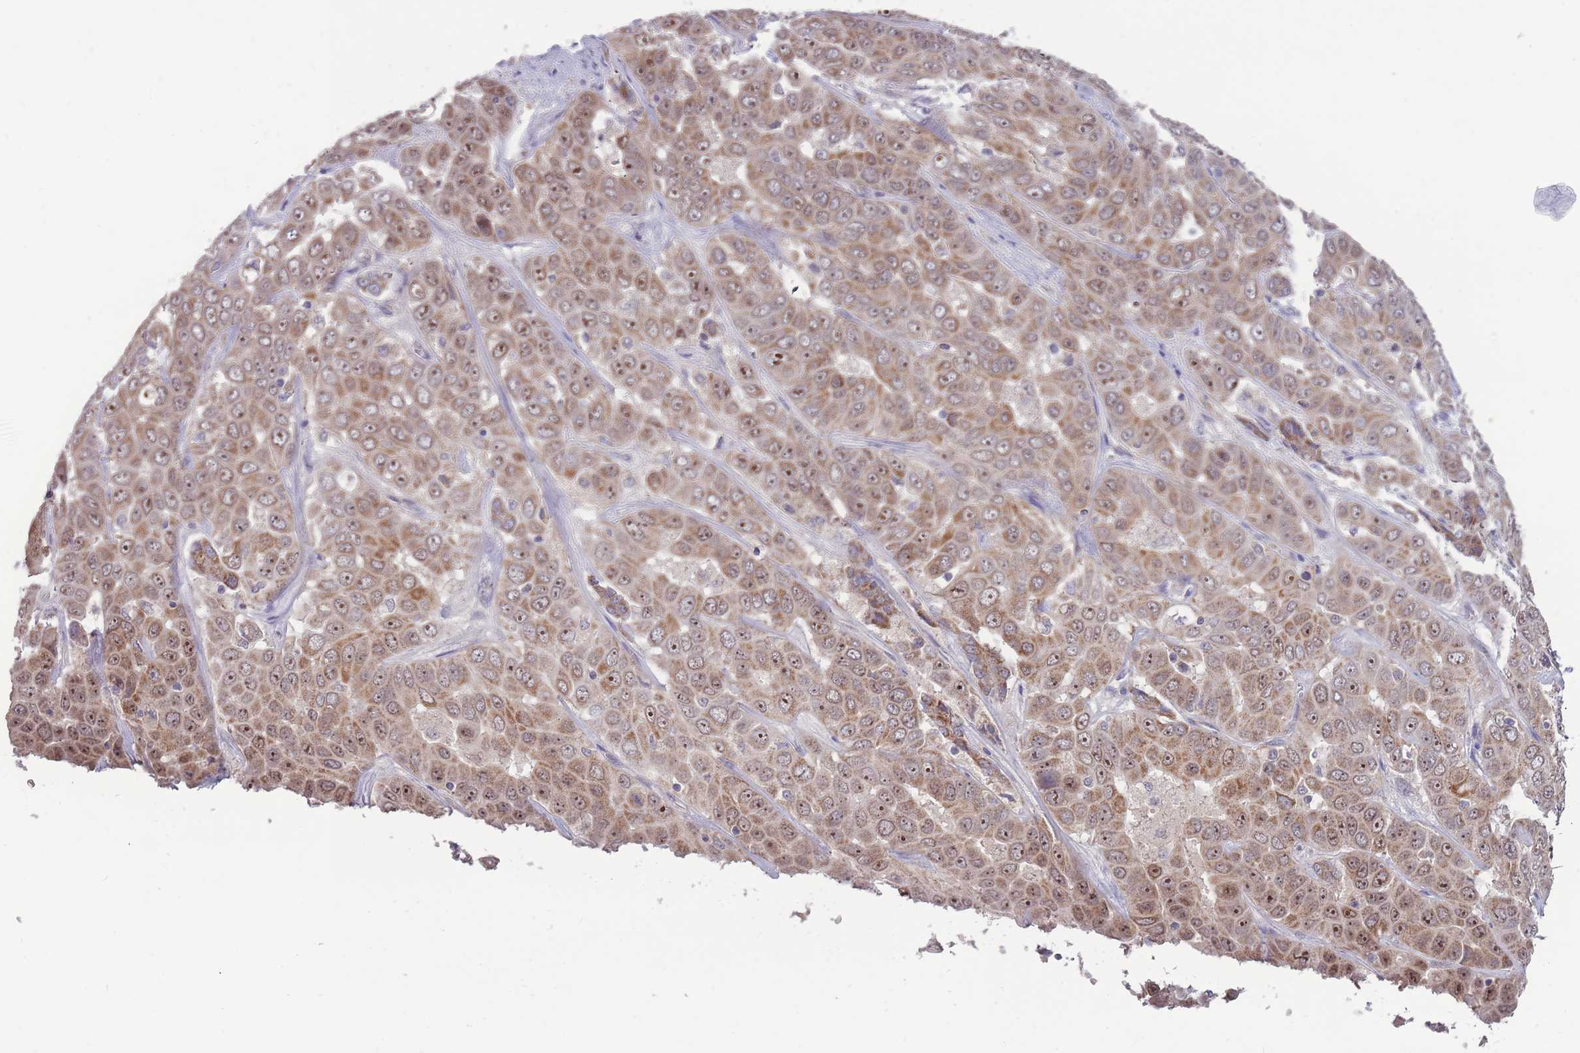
{"staining": {"intensity": "moderate", "quantity": ">75%", "location": "cytoplasmic/membranous,nuclear"}, "tissue": "liver cancer", "cell_type": "Tumor cells", "image_type": "cancer", "snomed": [{"axis": "morphology", "description": "Cholangiocarcinoma"}, {"axis": "topography", "description": "Liver"}], "caption": "Protein expression analysis of human liver cancer reveals moderate cytoplasmic/membranous and nuclear expression in about >75% of tumor cells.", "gene": "MCIDAS", "patient": {"sex": "female", "age": 52}}